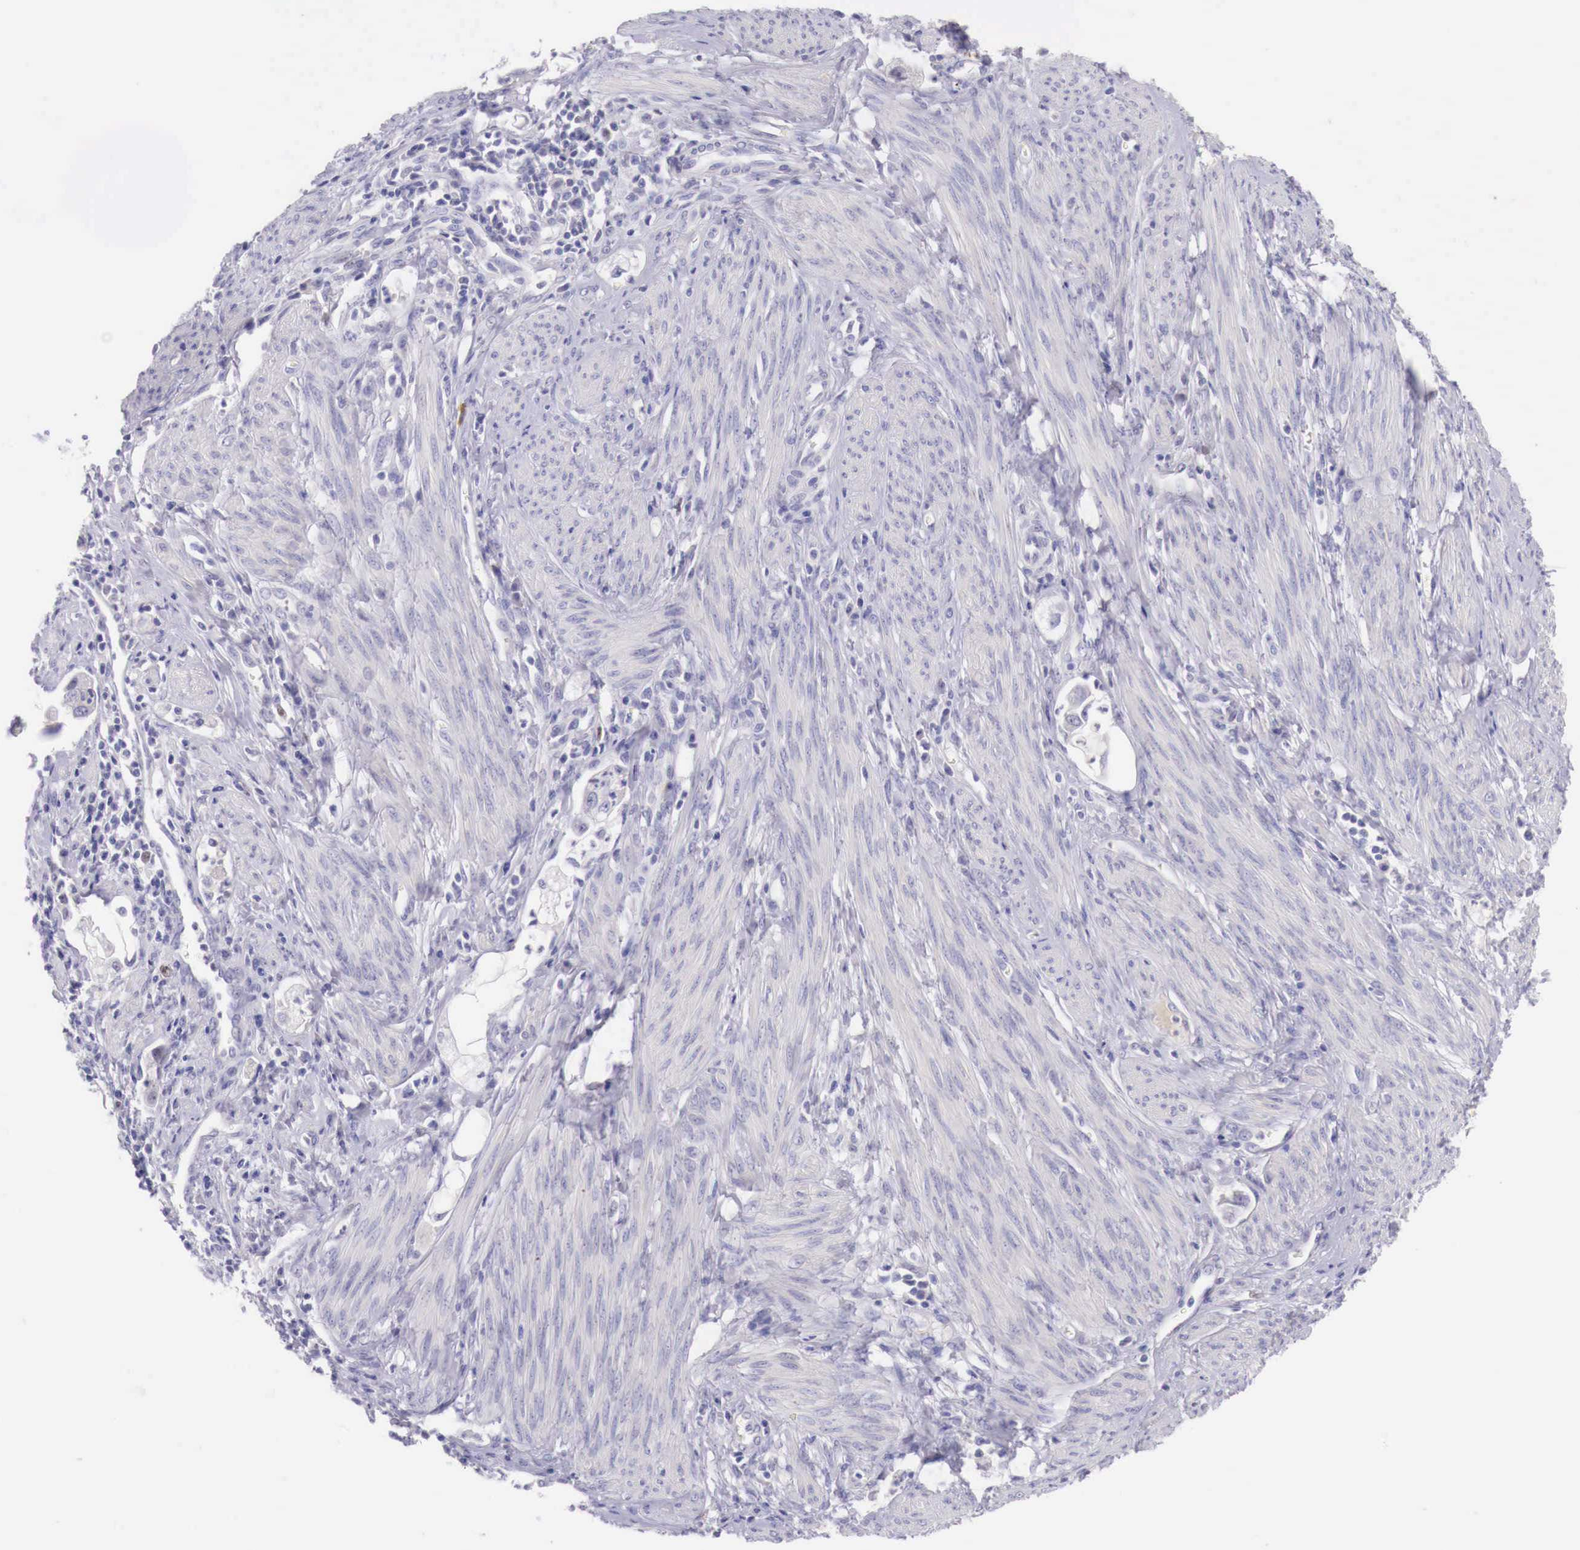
{"staining": {"intensity": "negative", "quantity": "none", "location": "none"}, "tissue": "endometrial cancer", "cell_type": "Tumor cells", "image_type": "cancer", "snomed": [{"axis": "morphology", "description": "Adenocarcinoma, NOS"}, {"axis": "topography", "description": "Endometrium"}], "caption": "The immunohistochemistry (IHC) image has no significant positivity in tumor cells of endometrial cancer tissue.", "gene": "BCL6", "patient": {"sex": "female", "age": 75}}